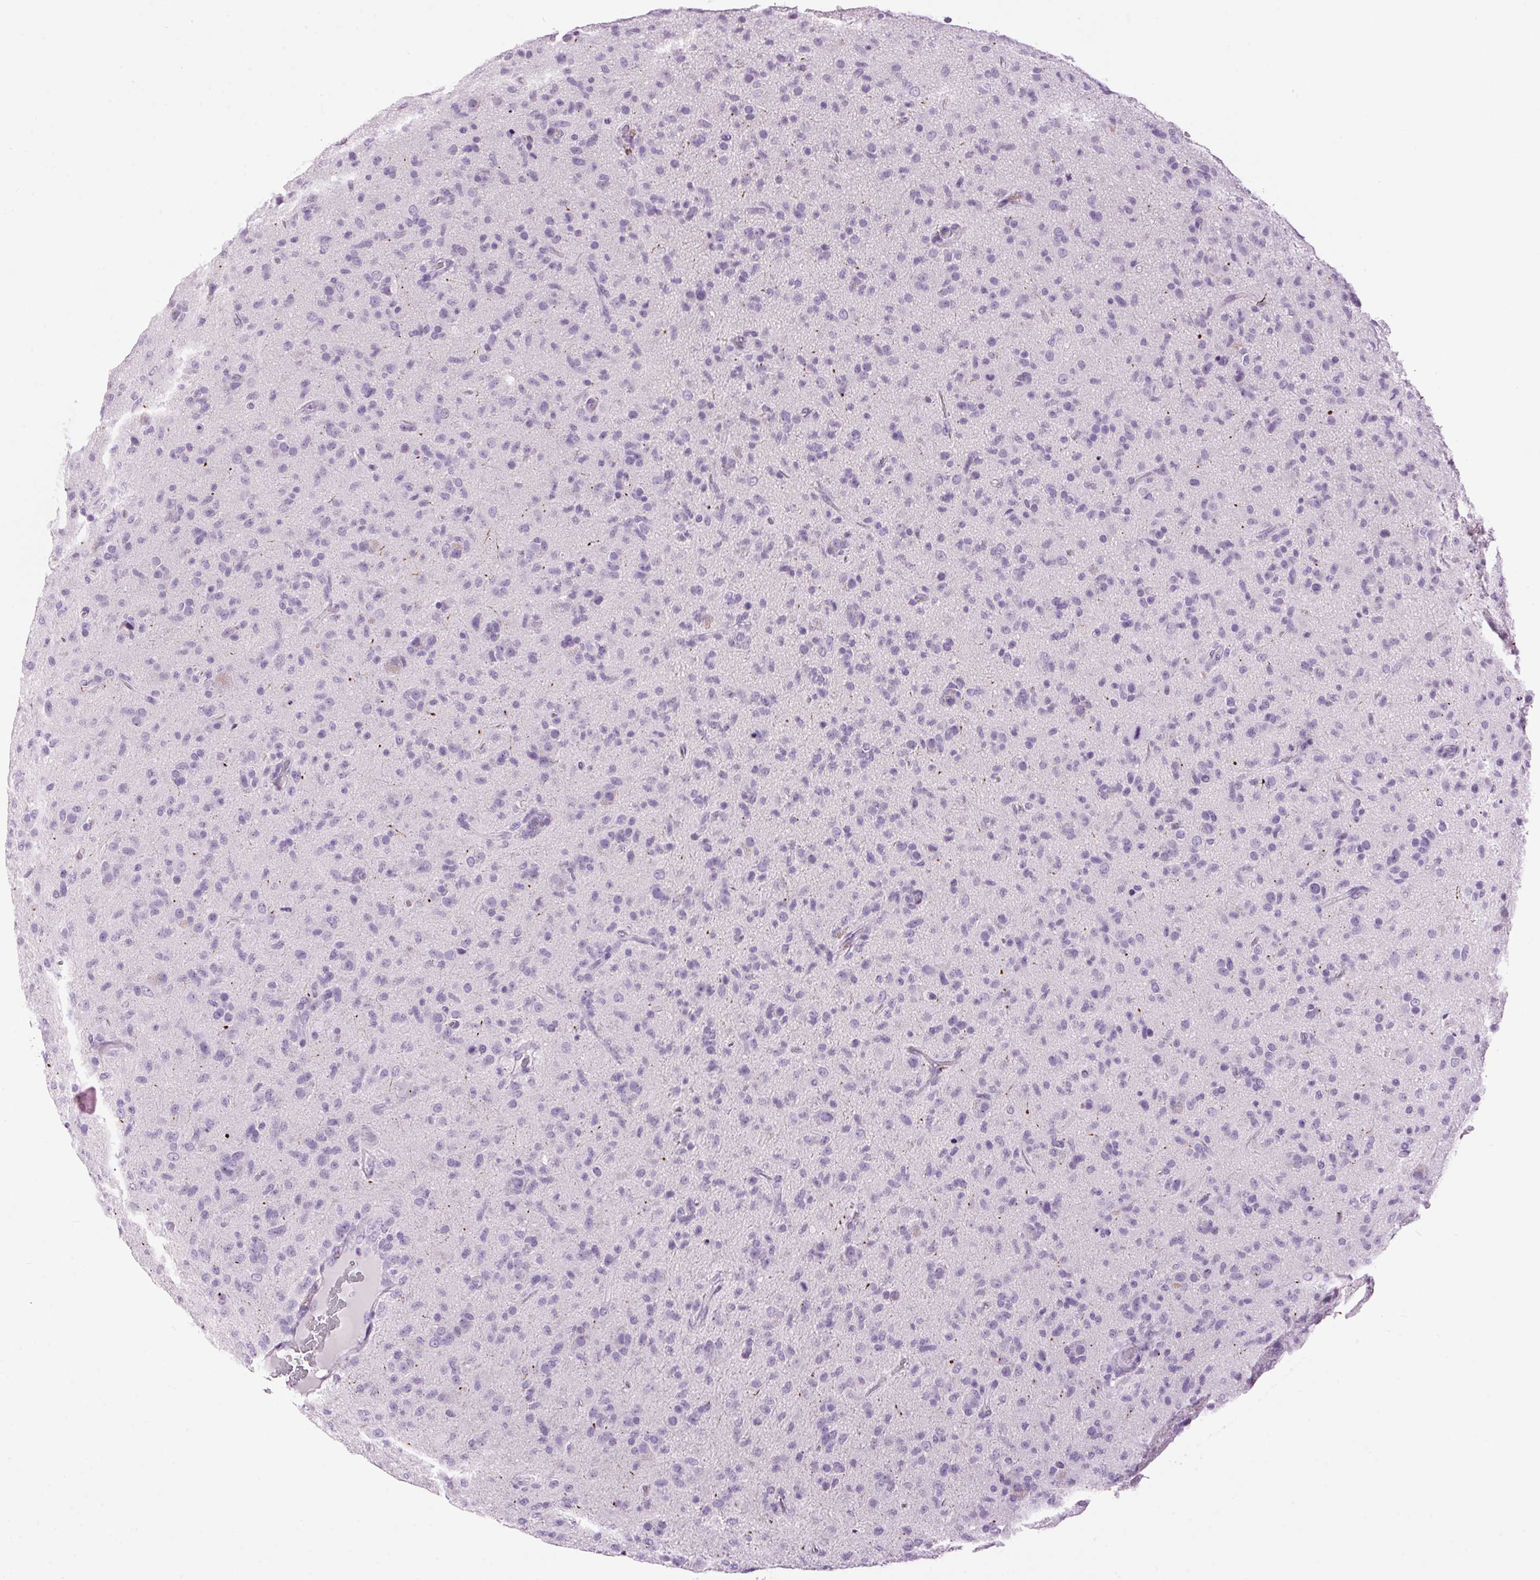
{"staining": {"intensity": "negative", "quantity": "none", "location": "none"}, "tissue": "glioma", "cell_type": "Tumor cells", "image_type": "cancer", "snomed": [{"axis": "morphology", "description": "Glioma, malignant, Low grade"}, {"axis": "topography", "description": "Brain"}], "caption": "A high-resolution image shows IHC staining of low-grade glioma (malignant), which exhibits no significant expression in tumor cells.", "gene": "TMEM88B", "patient": {"sex": "male", "age": 65}}